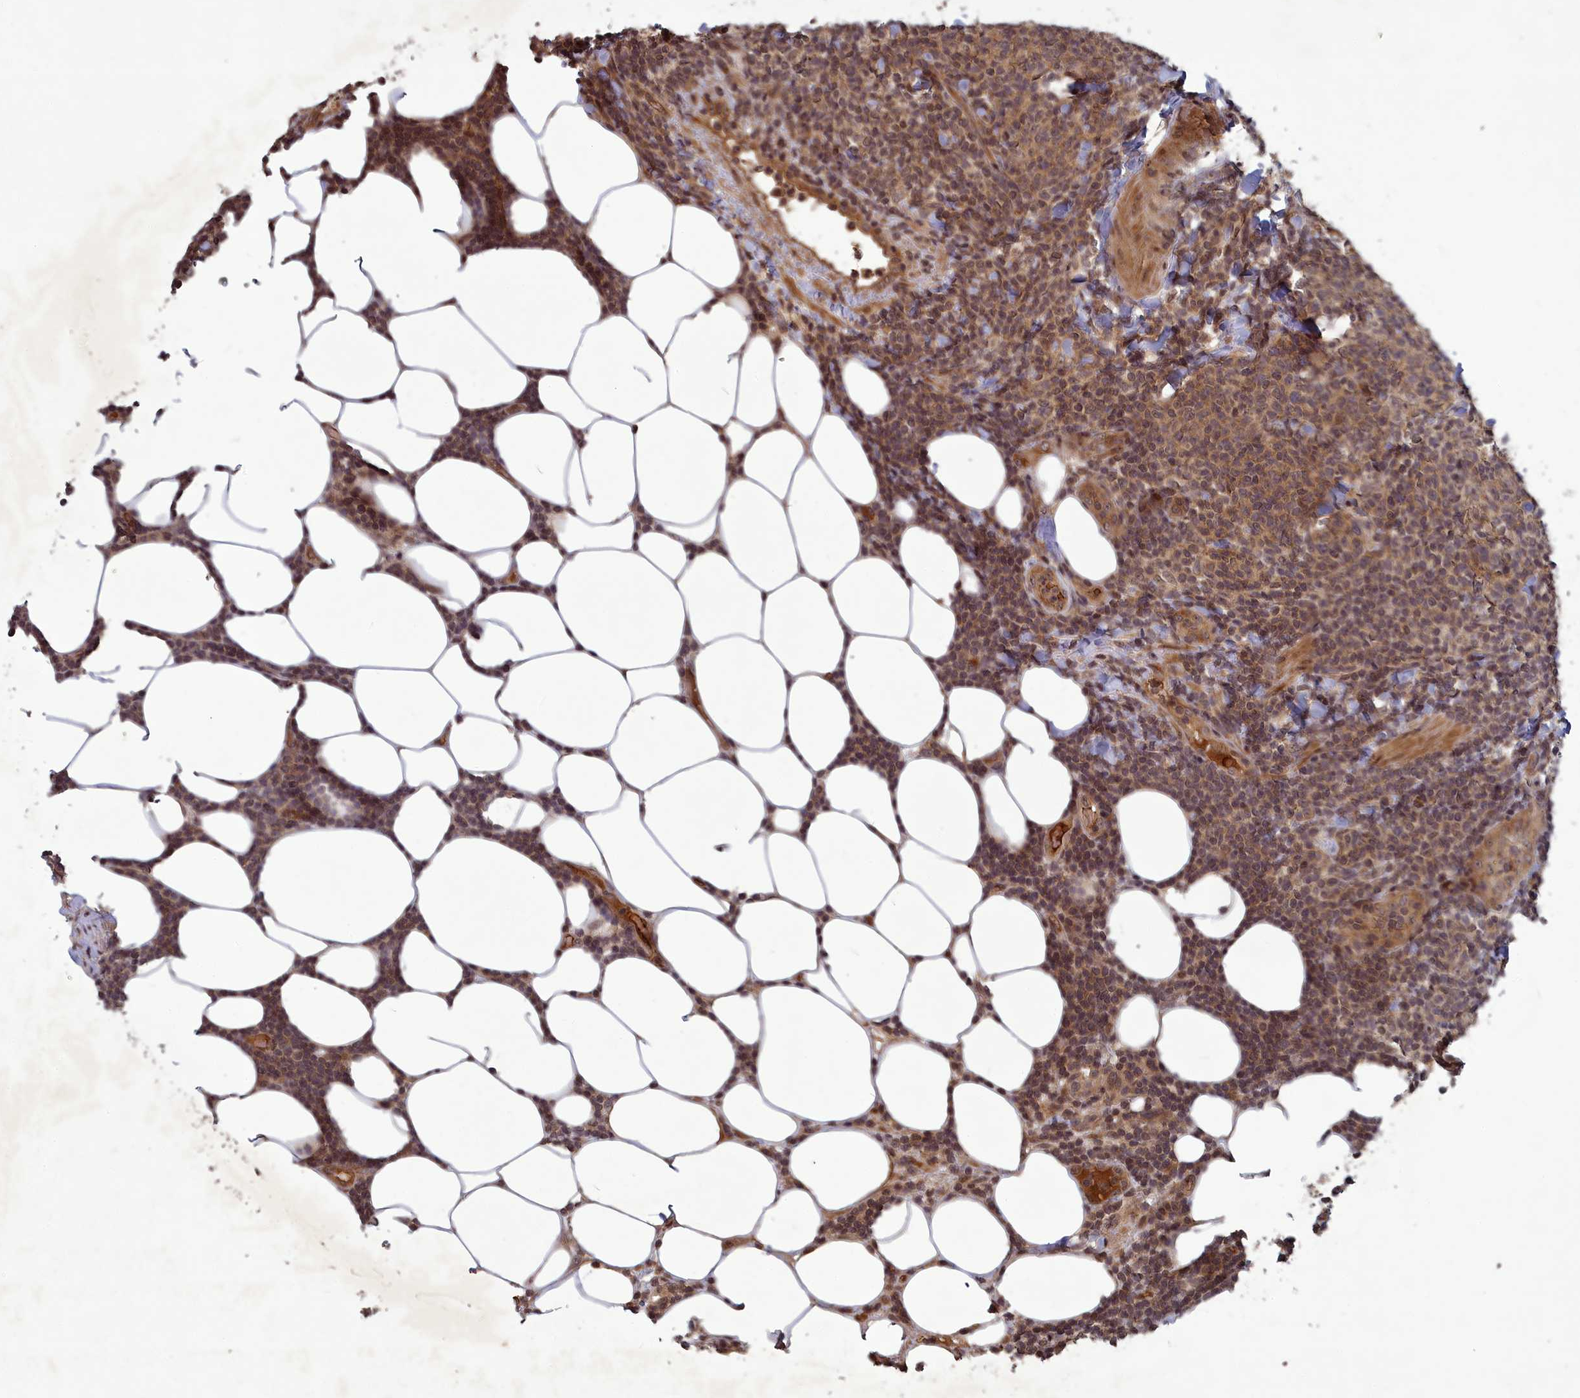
{"staining": {"intensity": "moderate", "quantity": ">75%", "location": "cytoplasmic/membranous"}, "tissue": "lymphoma", "cell_type": "Tumor cells", "image_type": "cancer", "snomed": [{"axis": "morphology", "description": "Malignant lymphoma, non-Hodgkin's type, Low grade"}, {"axis": "topography", "description": "Lymph node"}], "caption": "Brown immunohistochemical staining in human low-grade malignant lymphoma, non-Hodgkin's type exhibits moderate cytoplasmic/membranous staining in about >75% of tumor cells. (DAB IHC, brown staining for protein, blue staining for nuclei).", "gene": "SRMS", "patient": {"sex": "male", "age": 66}}